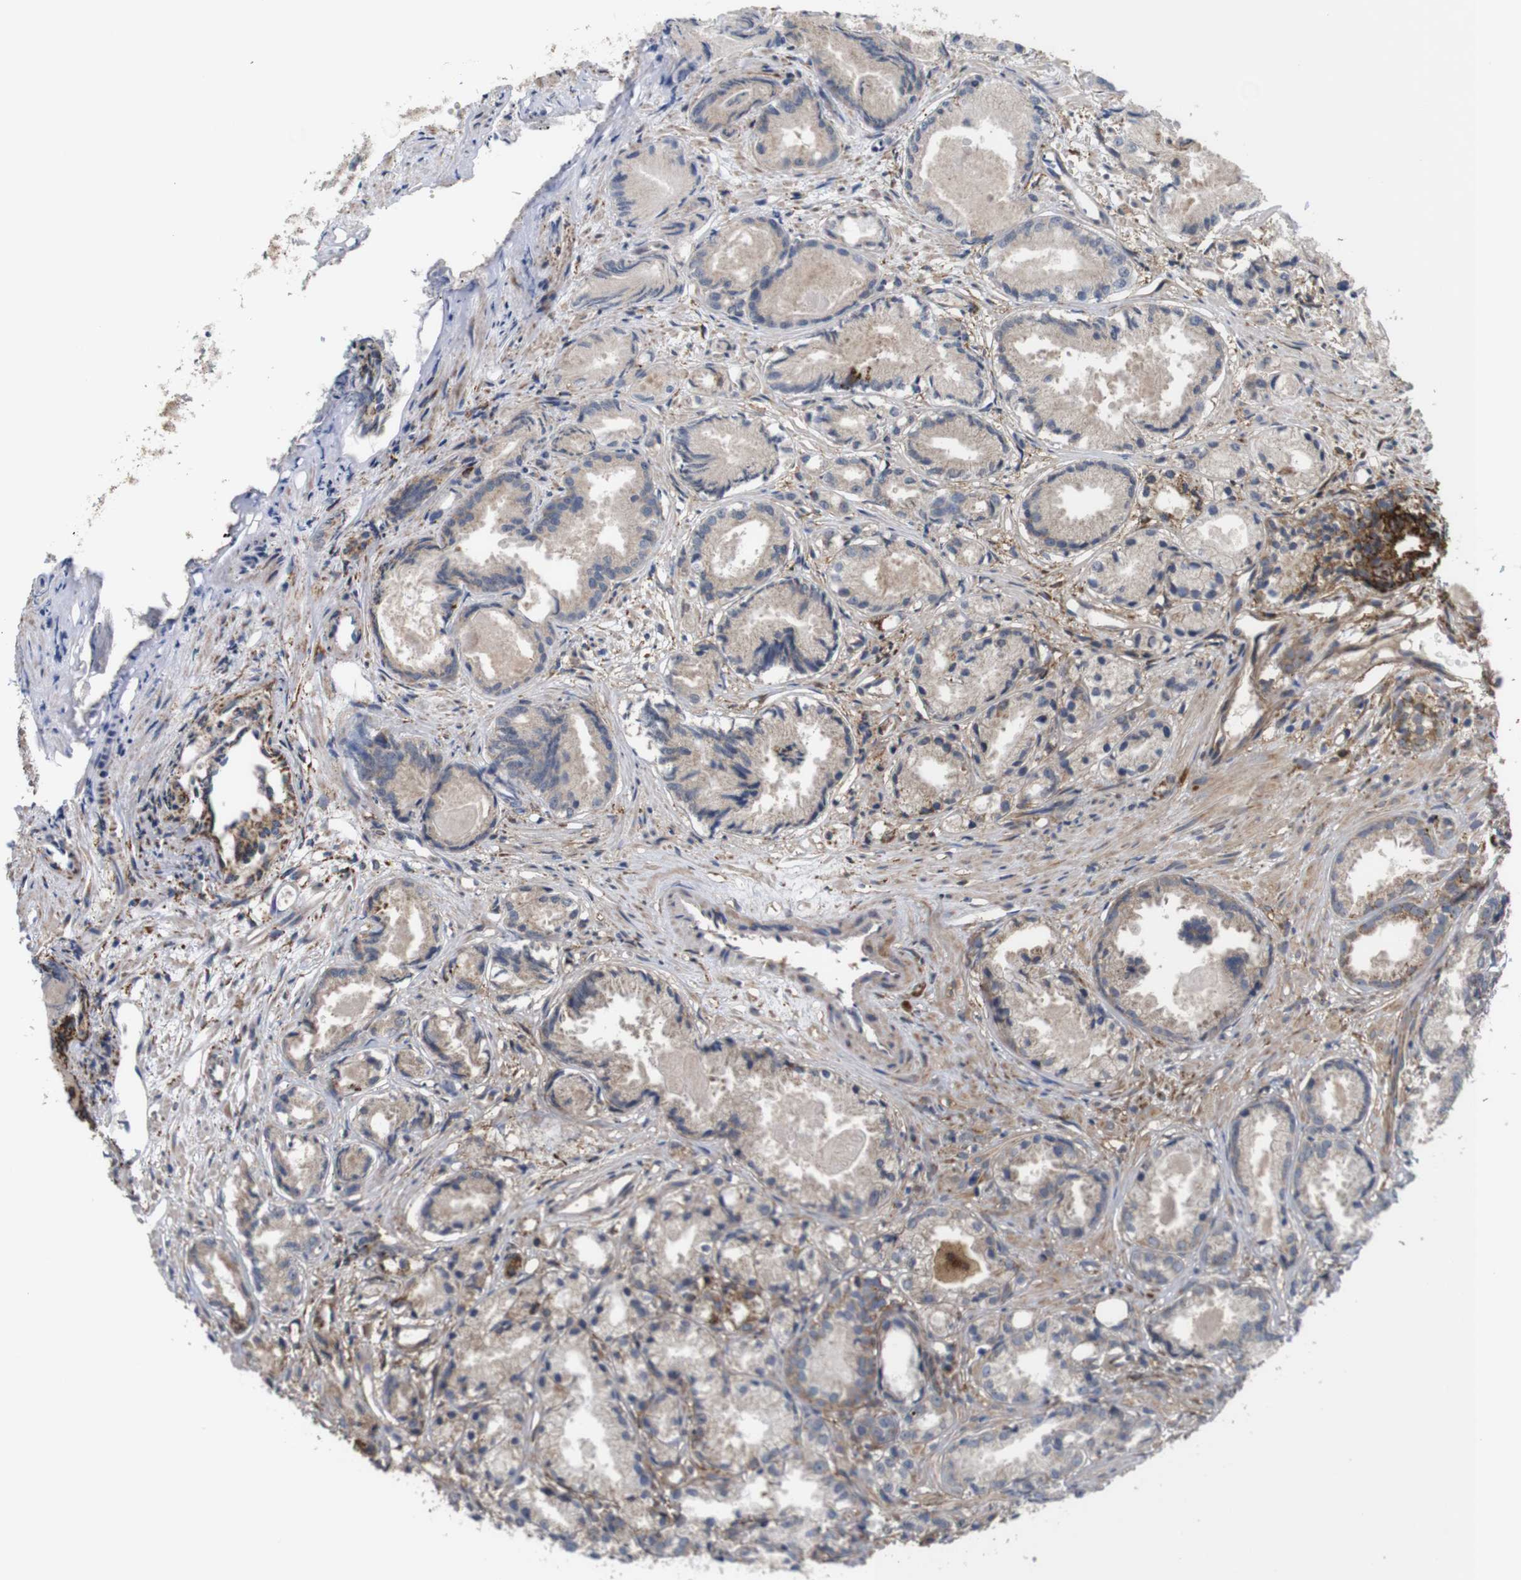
{"staining": {"intensity": "weak", "quantity": "25%-75%", "location": "cytoplasmic/membranous"}, "tissue": "prostate cancer", "cell_type": "Tumor cells", "image_type": "cancer", "snomed": [{"axis": "morphology", "description": "Adenocarcinoma, Low grade"}, {"axis": "topography", "description": "Prostate"}], "caption": "Protein staining of low-grade adenocarcinoma (prostate) tissue exhibits weak cytoplasmic/membranous expression in about 25%-75% of tumor cells. (DAB (3,3'-diaminobenzidine) = brown stain, brightfield microscopy at high magnification).", "gene": "PTPRR", "patient": {"sex": "male", "age": 72}}